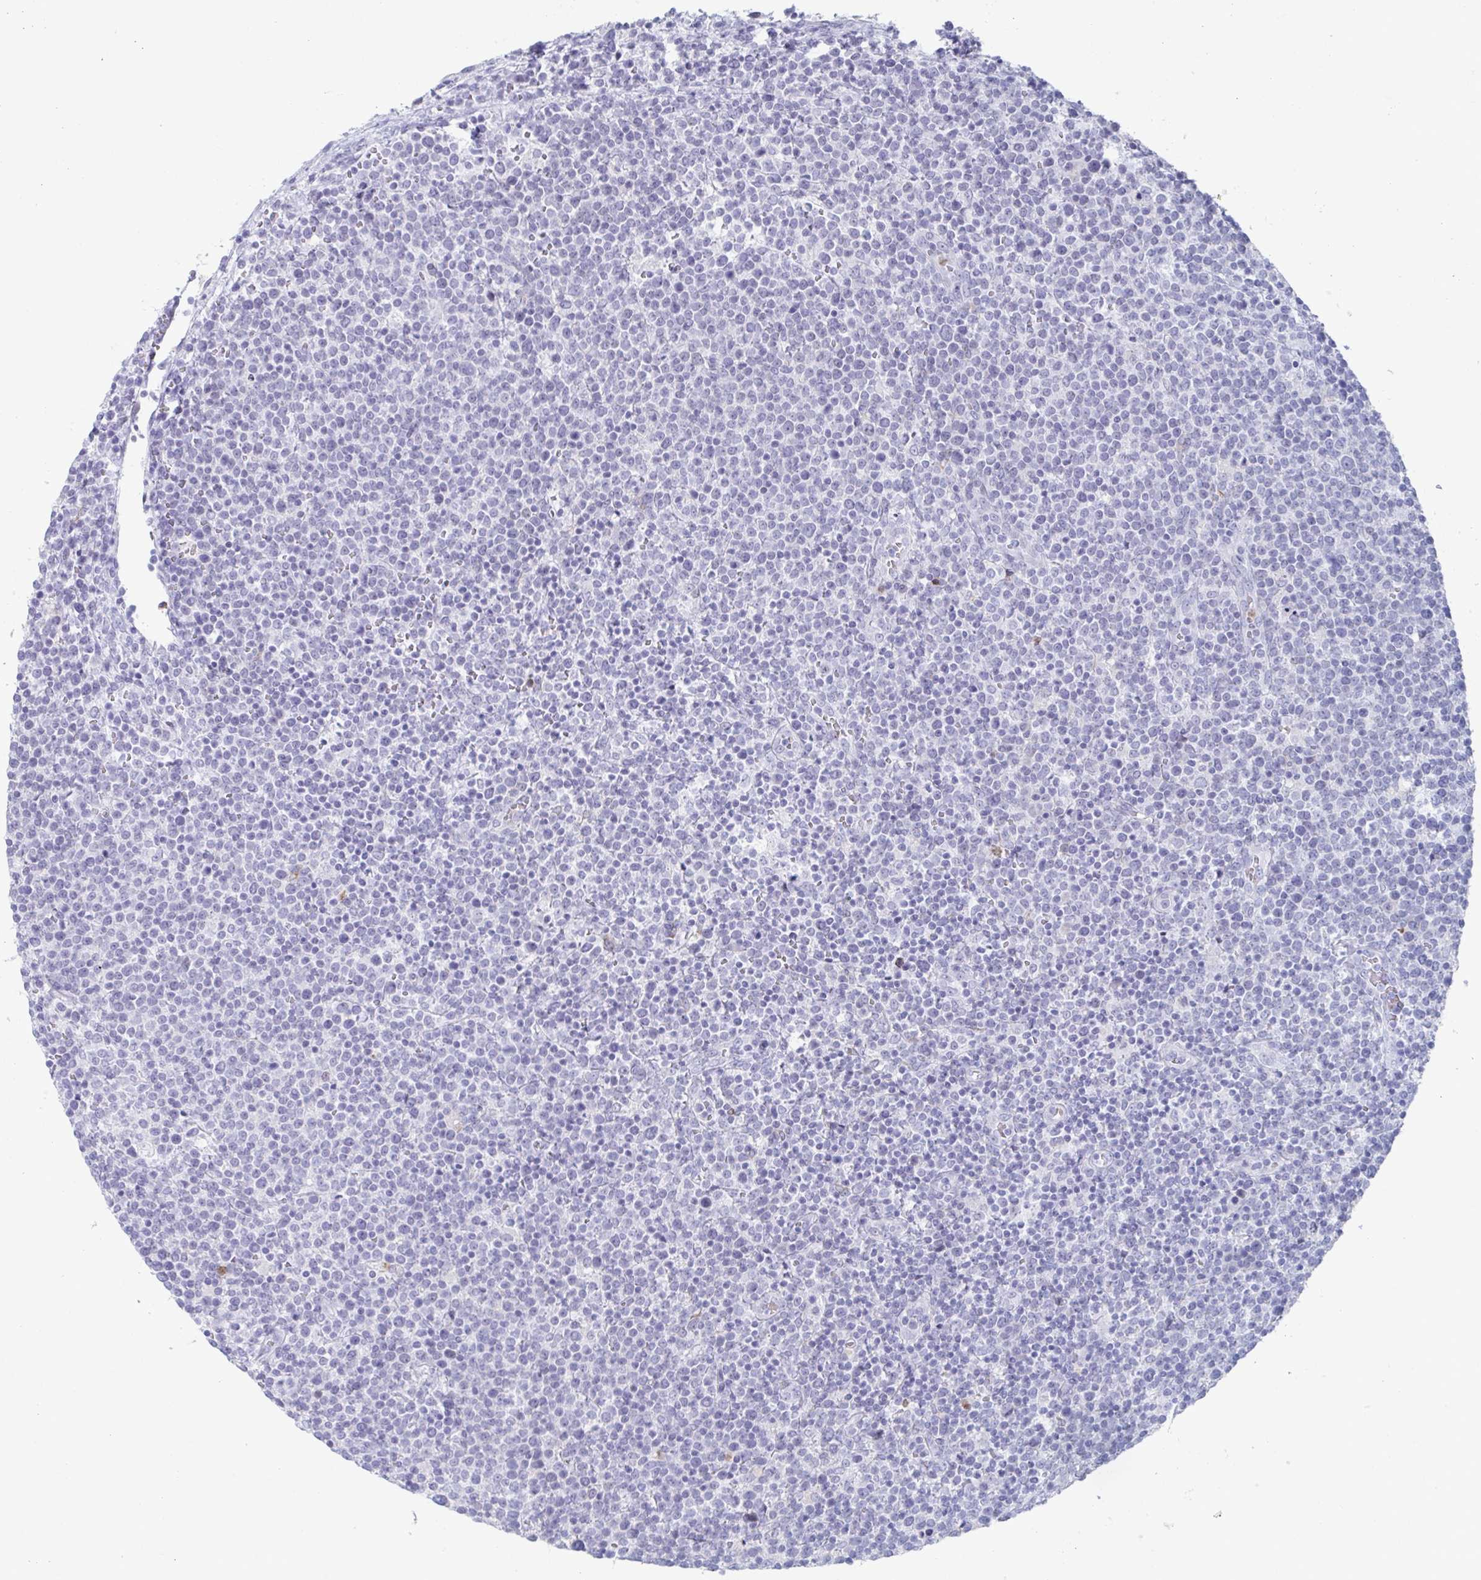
{"staining": {"intensity": "negative", "quantity": "none", "location": "none"}, "tissue": "lymphoma", "cell_type": "Tumor cells", "image_type": "cancer", "snomed": [{"axis": "morphology", "description": "Malignant lymphoma, non-Hodgkin's type, High grade"}, {"axis": "topography", "description": "Lymph node"}], "caption": "Malignant lymphoma, non-Hodgkin's type (high-grade) was stained to show a protein in brown. There is no significant staining in tumor cells. (Immunohistochemistry, brightfield microscopy, high magnification).", "gene": "CYP4F11", "patient": {"sex": "male", "age": 61}}